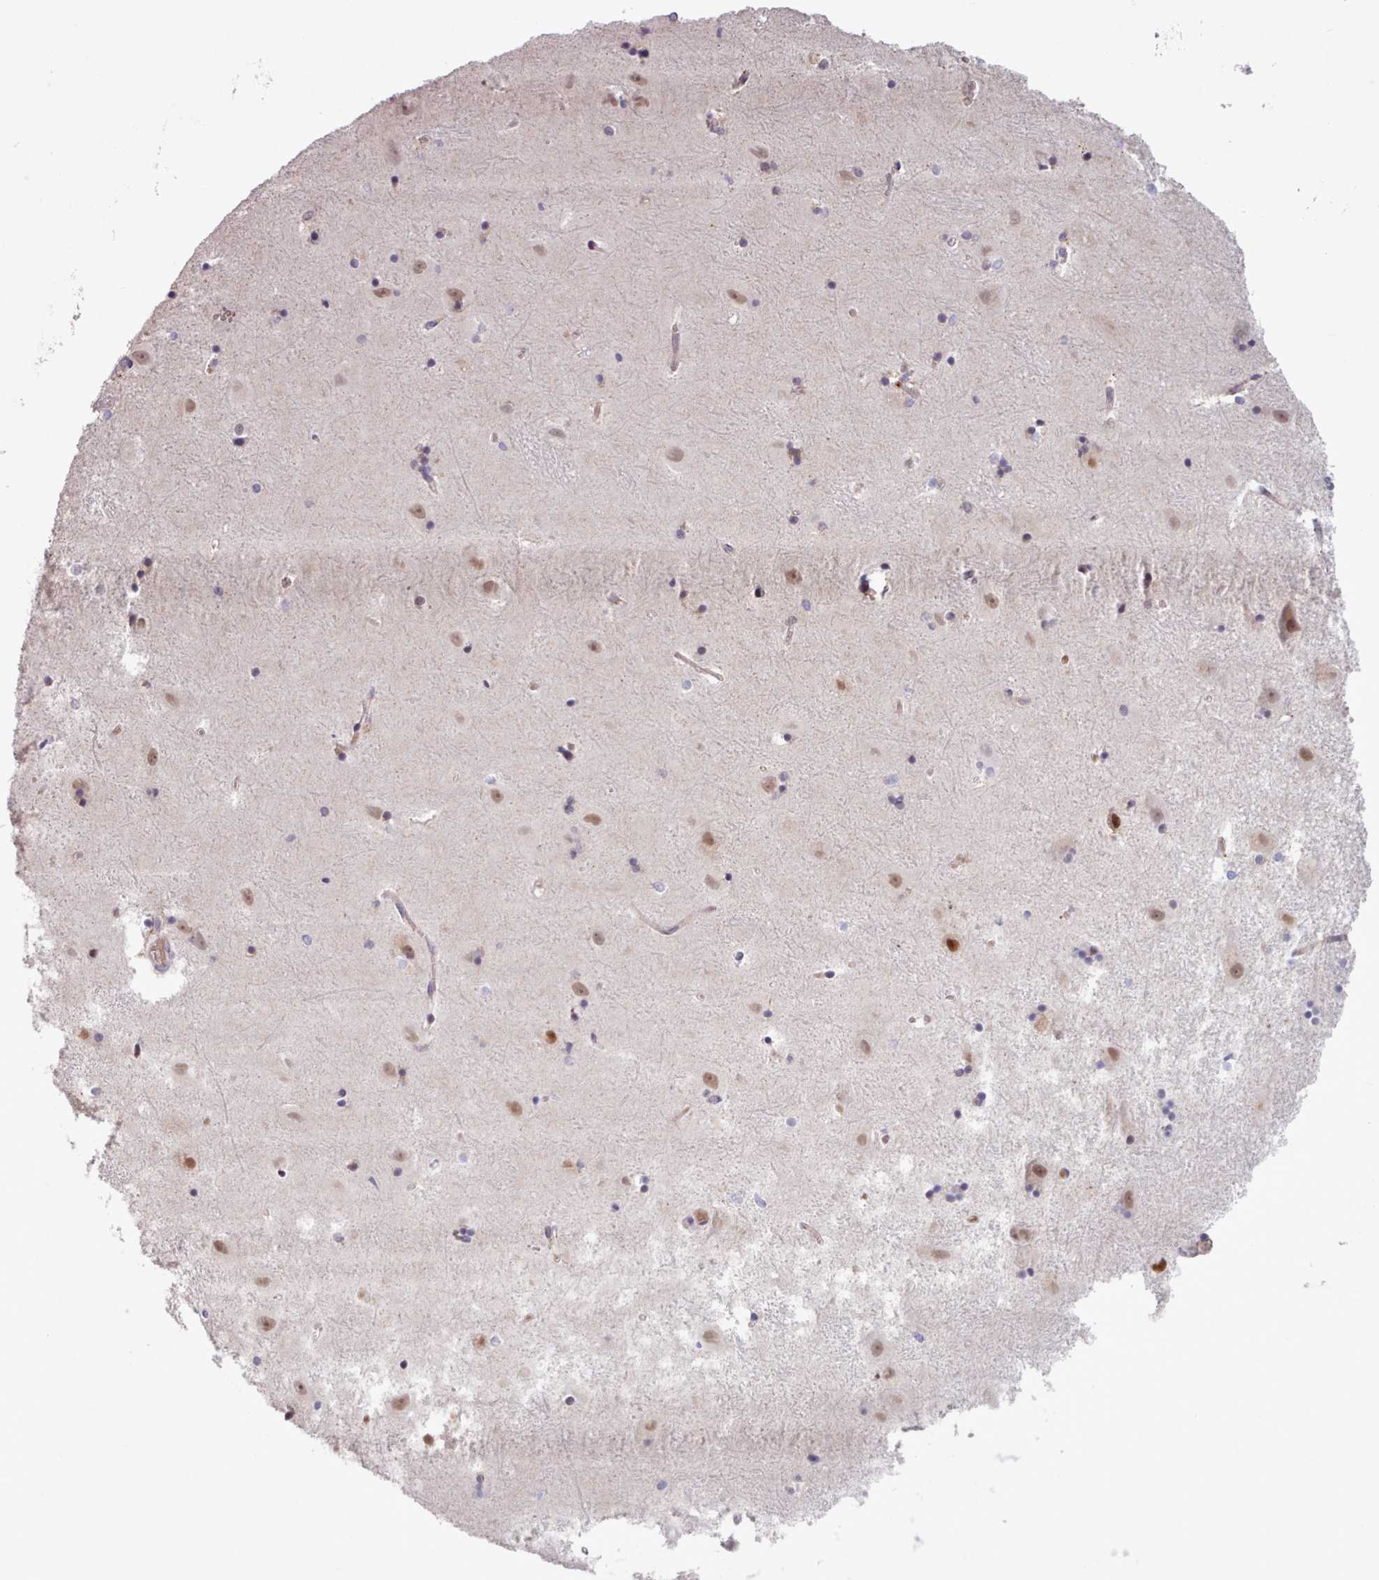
{"staining": {"intensity": "negative", "quantity": "none", "location": "none"}, "tissue": "hippocampus", "cell_type": "Glial cells", "image_type": "normal", "snomed": [{"axis": "morphology", "description": "Normal tissue, NOS"}, {"axis": "topography", "description": "Hippocampus"}], "caption": "Unremarkable hippocampus was stained to show a protein in brown. There is no significant staining in glial cells.", "gene": "KBTBD6", "patient": {"sex": "female", "age": 52}}